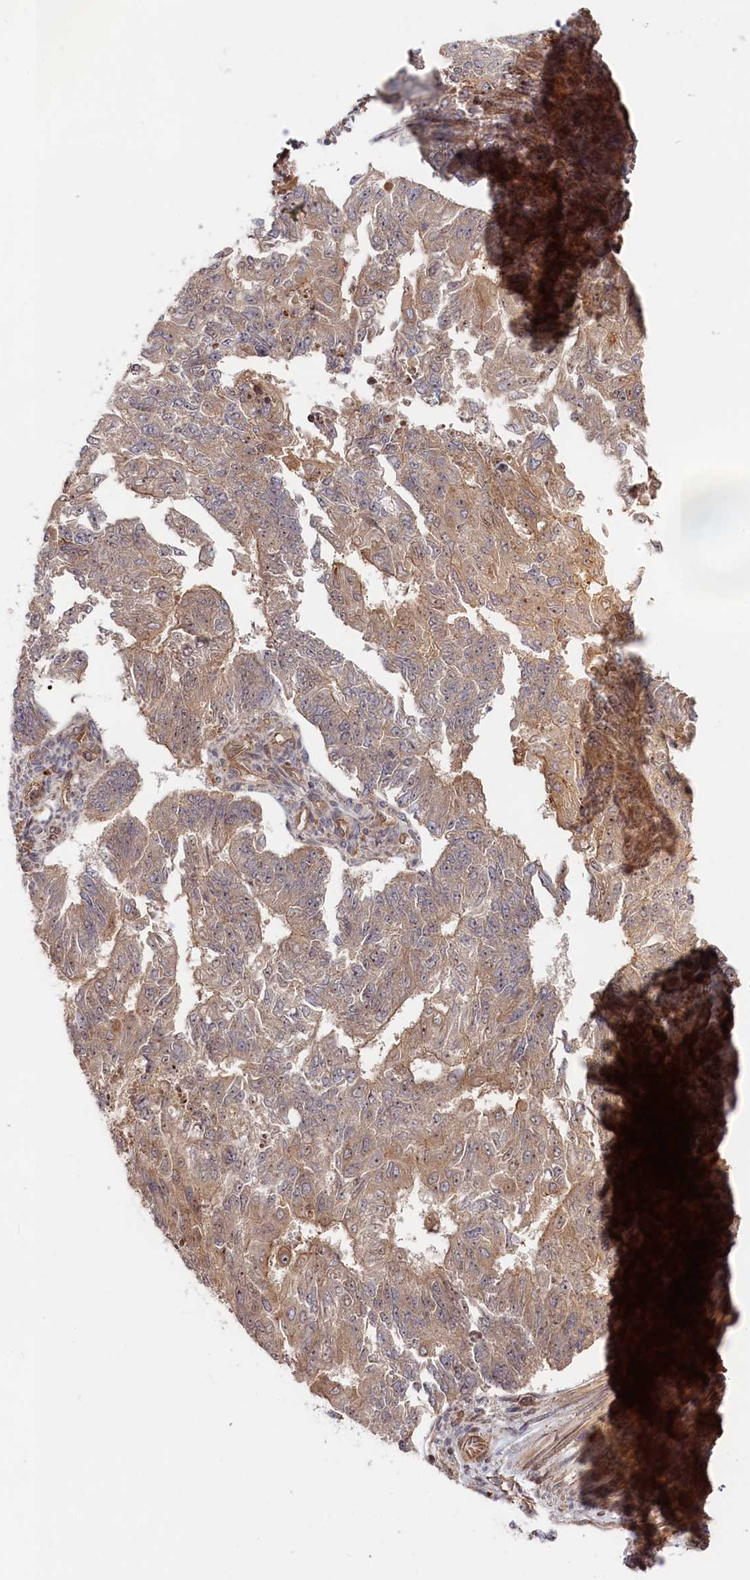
{"staining": {"intensity": "weak", "quantity": ">75%", "location": "cytoplasmic/membranous"}, "tissue": "endometrial cancer", "cell_type": "Tumor cells", "image_type": "cancer", "snomed": [{"axis": "morphology", "description": "Adenocarcinoma, NOS"}, {"axis": "topography", "description": "Endometrium"}], "caption": "Human endometrial adenocarcinoma stained for a protein (brown) demonstrates weak cytoplasmic/membranous positive expression in about >75% of tumor cells.", "gene": "CEP44", "patient": {"sex": "female", "age": 32}}